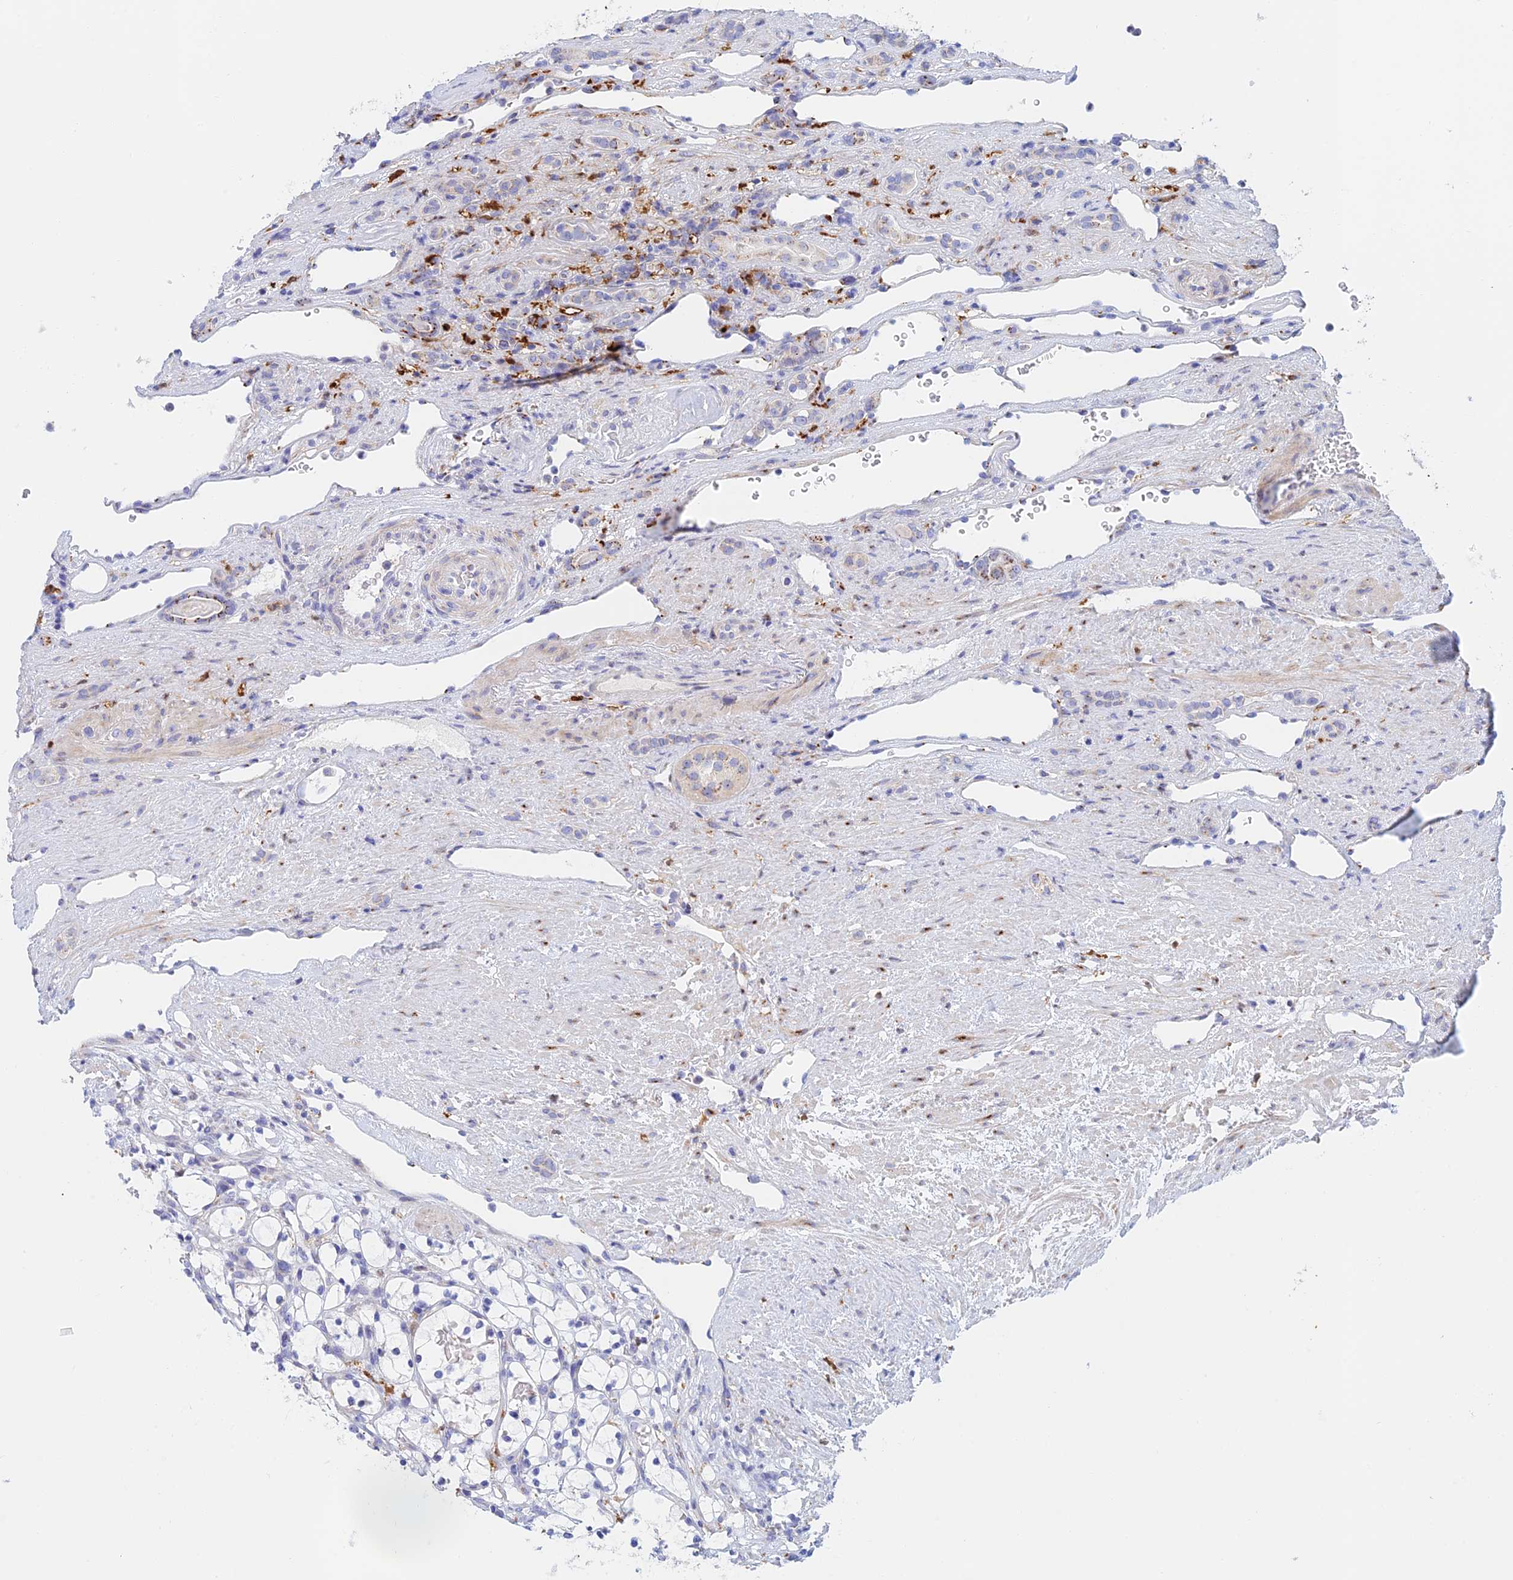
{"staining": {"intensity": "negative", "quantity": "none", "location": "none"}, "tissue": "renal cancer", "cell_type": "Tumor cells", "image_type": "cancer", "snomed": [{"axis": "morphology", "description": "Adenocarcinoma, NOS"}, {"axis": "topography", "description": "Kidney"}], "caption": "A photomicrograph of human adenocarcinoma (renal) is negative for staining in tumor cells.", "gene": "SLC24A3", "patient": {"sex": "female", "age": 69}}